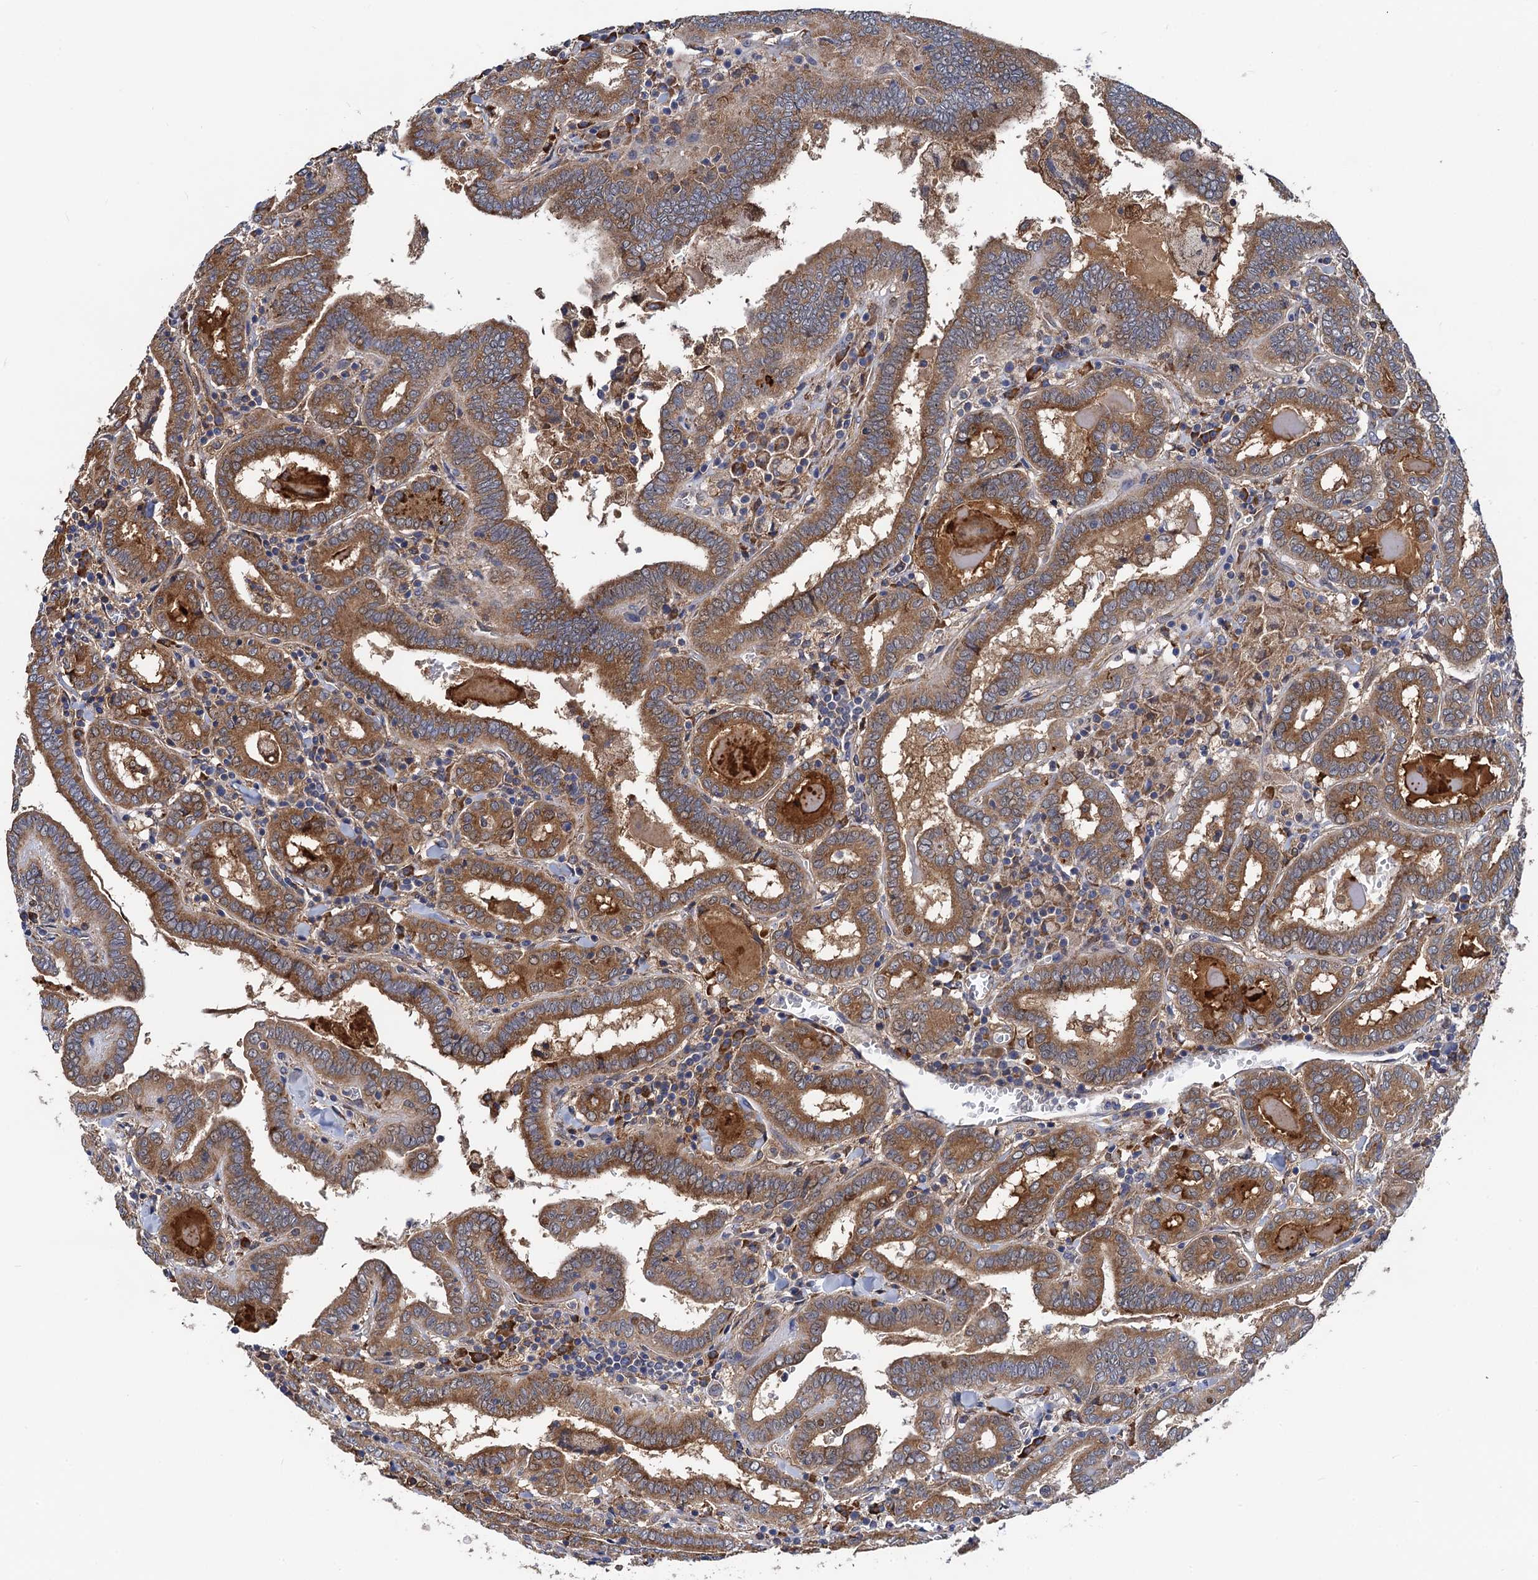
{"staining": {"intensity": "moderate", "quantity": ">75%", "location": "cytoplasmic/membranous"}, "tissue": "thyroid cancer", "cell_type": "Tumor cells", "image_type": "cancer", "snomed": [{"axis": "morphology", "description": "Papillary adenocarcinoma, NOS"}, {"axis": "topography", "description": "Thyroid gland"}], "caption": "Protein staining of thyroid cancer tissue shows moderate cytoplasmic/membranous staining in about >75% of tumor cells.", "gene": "PGLS", "patient": {"sex": "female", "age": 72}}